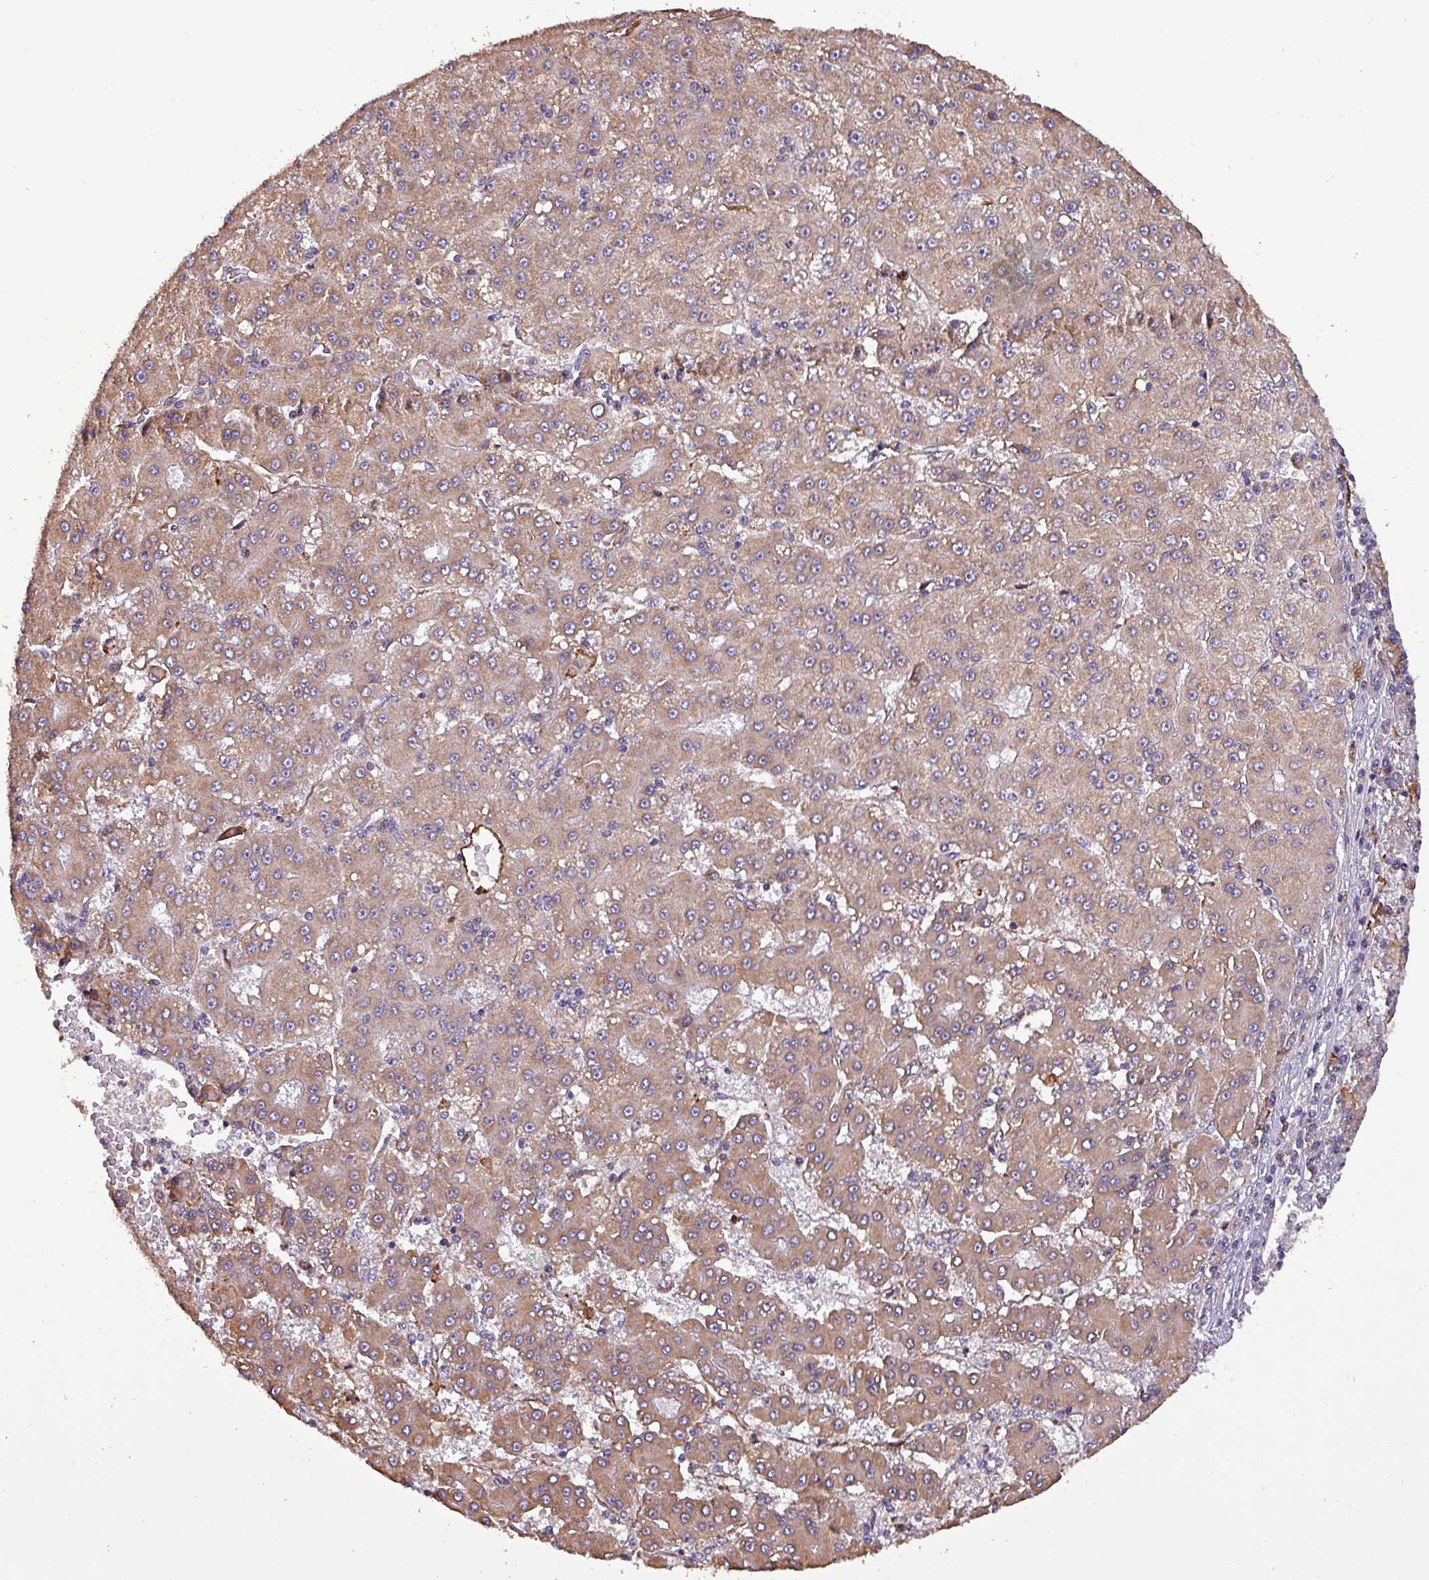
{"staining": {"intensity": "moderate", "quantity": ">75%", "location": "cytoplasmic/membranous"}, "tissue": "liver cancer", "cell_type": "Tumor cells", "image_type": "cancer", "snomed": [{"axis": "morphology", "description": "Carcinoma, Hepatocellular, NOS"}, {"axis": "topography", "description": "Liver"}], "caption": "About >75% of tumor cells in liver hepatocellular carcinoma demonstrate moderate cytoplasmic/membranous protein staining as visualized by brown immunohistochemical staining.", "gene": "SCIN", "patient": {"sex": "male", "age": 76}}